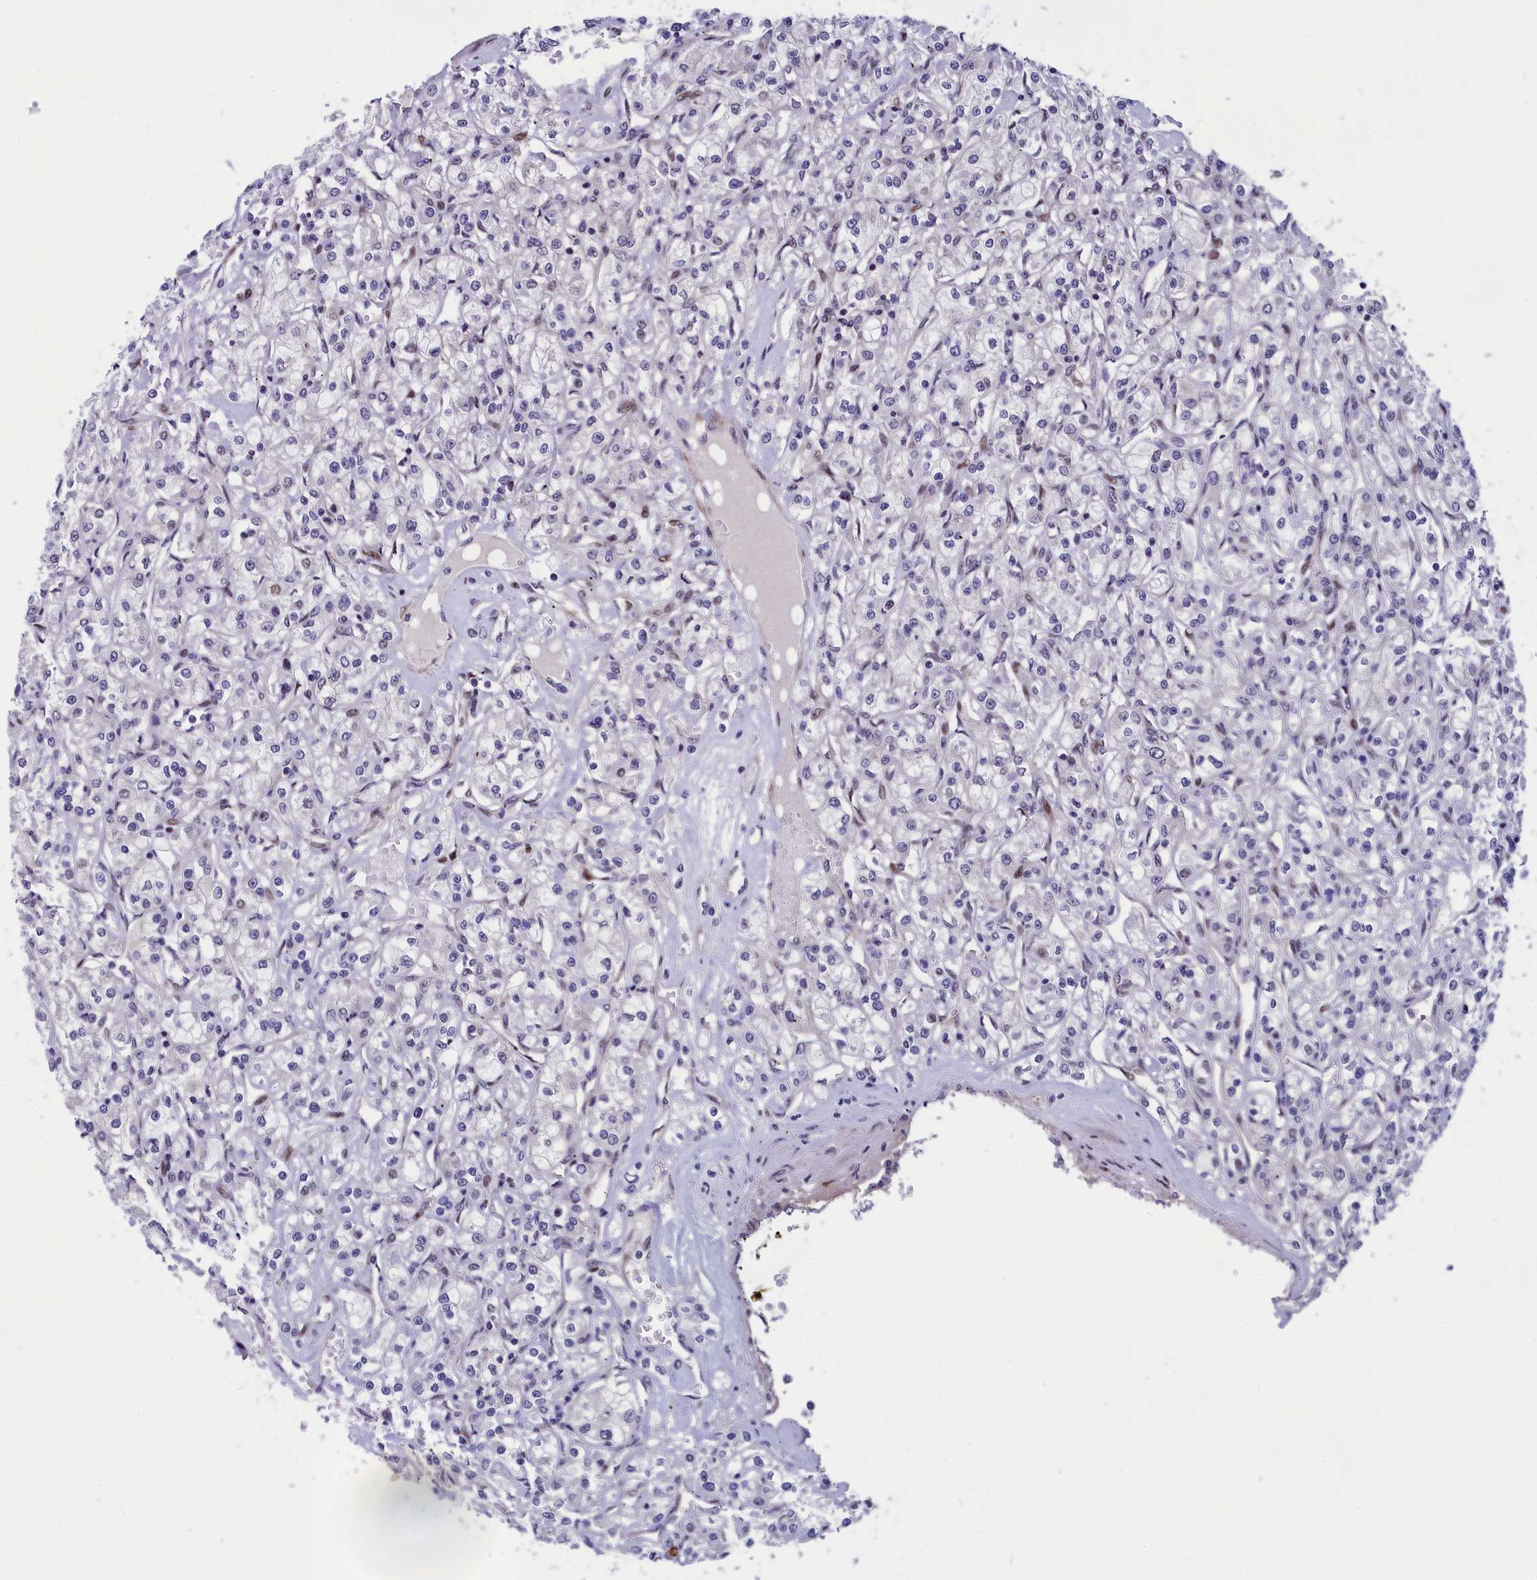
{"staining": {"intensity": "negative", "quantity": "none", "location": "none"}, "tissue": "renal cancer", "cell_type": "Tumor cells", "image_type": "cancer", "snomed": [{"axis": "morphology", "description": "Adenocarcinoma, NOS"}, {"axis": "topography", "description": "Kidney"}], "caption": "Immunohistochemical staining of renal adenocarcinoma reveals no significant expression in tumor cells.", "gene": "ANKRD34B", "patient": {"sex": "female", "age": 59}}